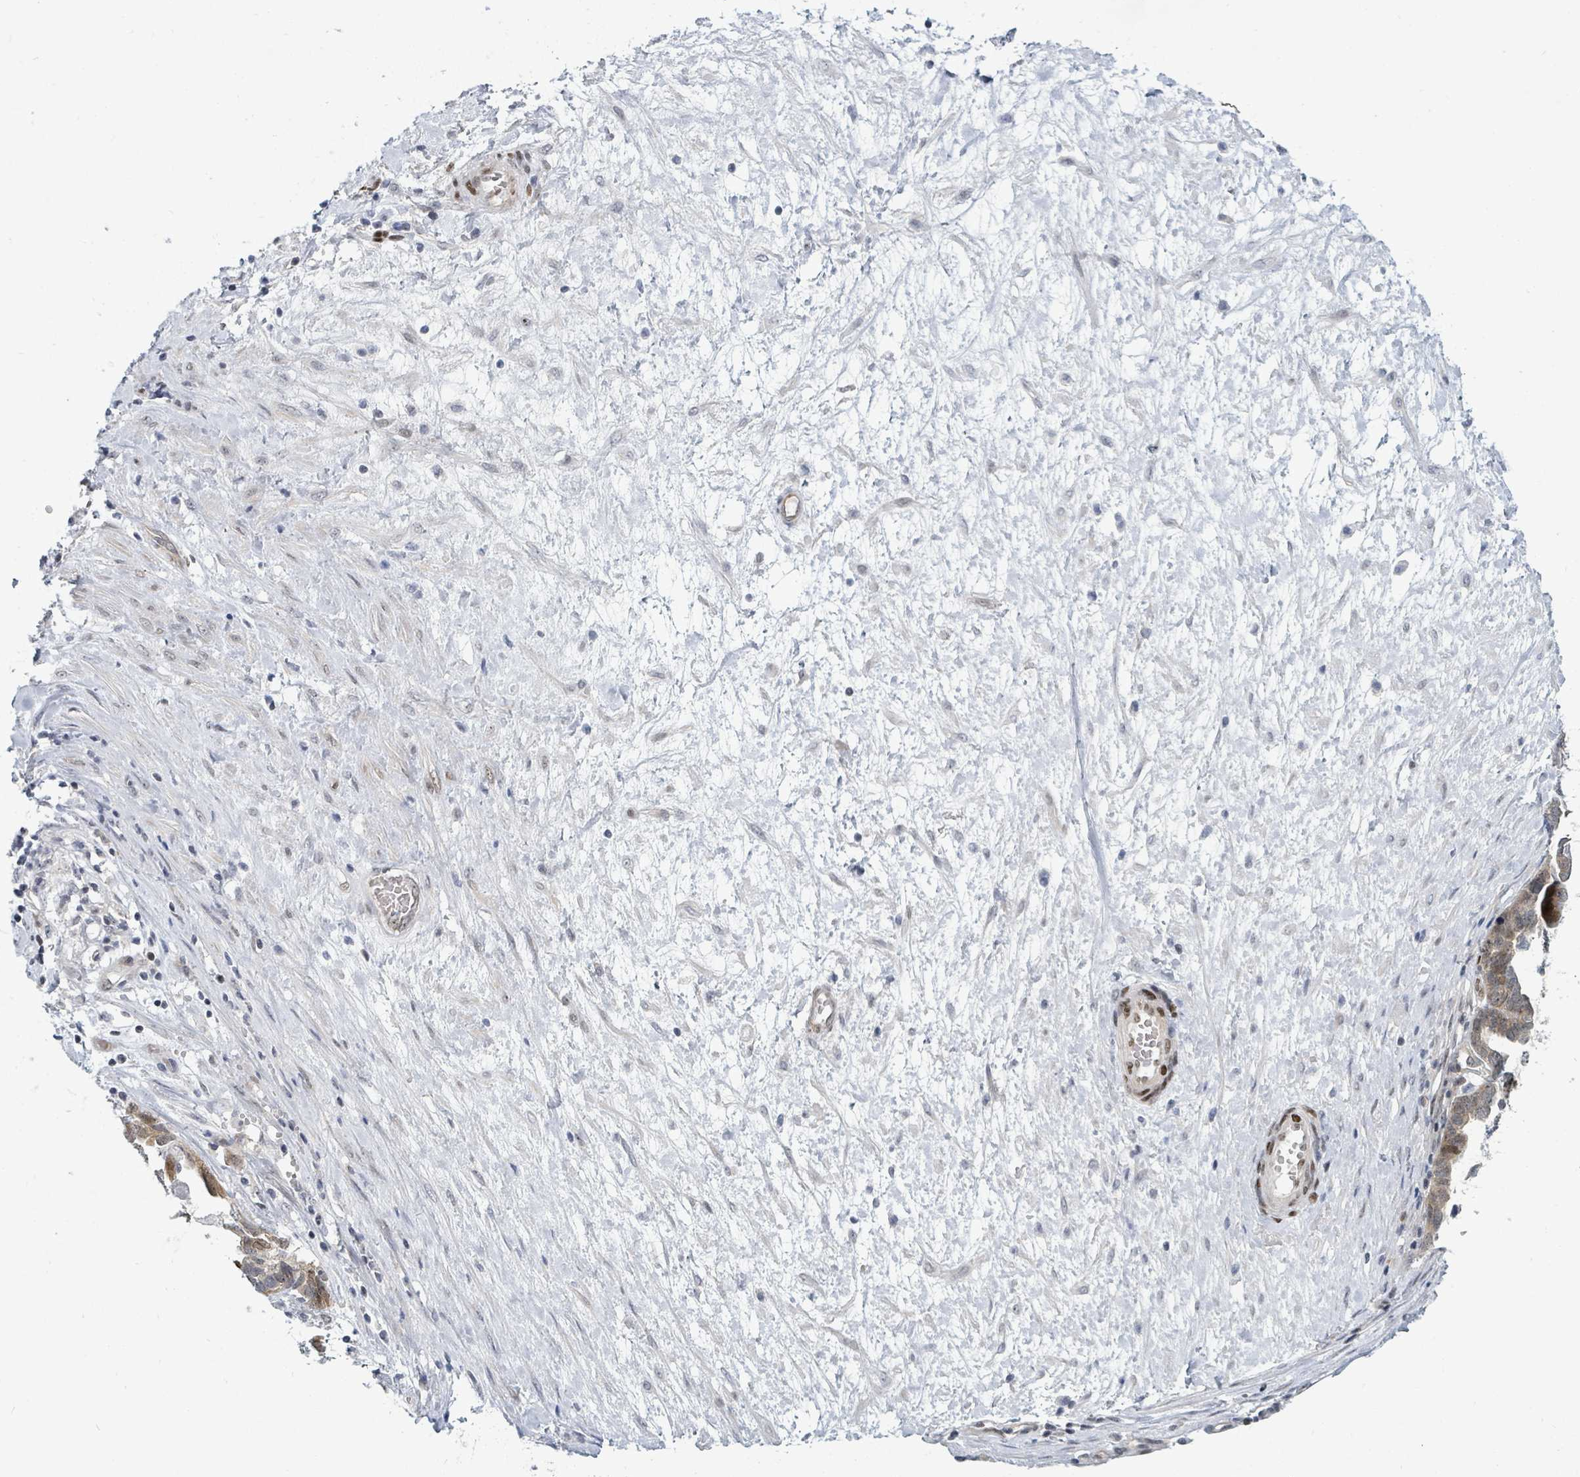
{"staining": {"intensity": "moderate", "quantity": "25%-75%", "location": "cytoplasmic/membranous"}, "tissue": "ovarian cancer", "cell_type": "Tumor cells", "image_type": "cancer", "snomed": [{"axis": "morphology", "description": "Cystadenocarcinoma, serous, NOS"}, {"axis": "topography", "description": "Ovary"}], "caption": "Brown immunohistochemical staining in human serous cystadenocarcinoma (ovarian) demonstrates moderate cytoplasmic/membranous positivity in about 25%-75% of tumor cells. (Brightfield microscopy of DAB IHC at high magnification).", "gene": "SUMO4", "patient": {"sex": "female", "age": 54}}